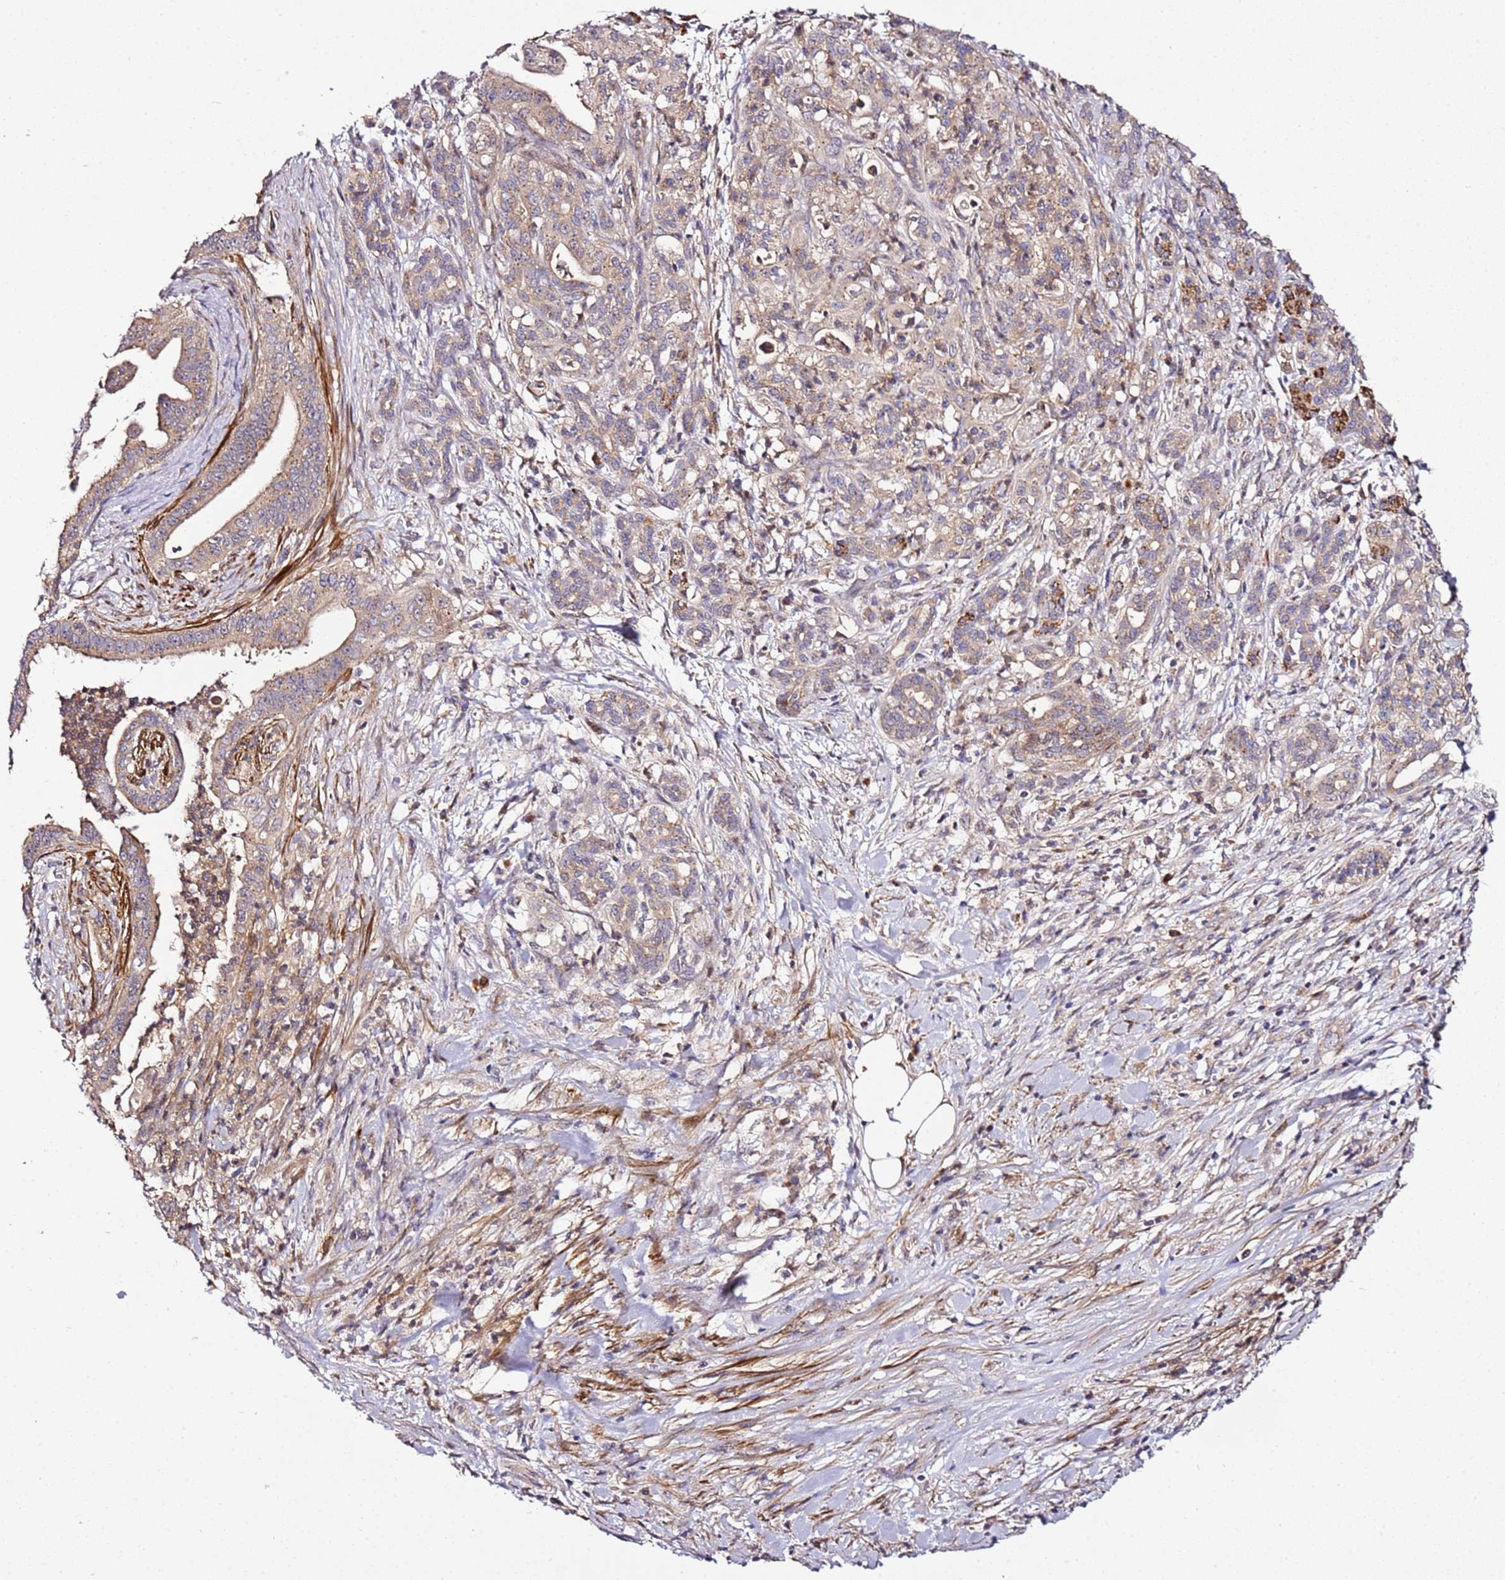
{"staining": {"intensity": "weak", "quantity": ">75%", "location": "cytoplasmic/membranous"}, "tissue": "pancreatic cancer", "cell_type": "Tumor cells", "image_type": "cancer", "snomed": [{"axis": "morphology", "description": "Adenocarcinoma, NOS"}, {"axis": "topography", "description": "Pancreas"}], "caption": "Pancreatic cancer (adenocarcinoma) stained with a brown dye displays weak cytoplasmic/membranous positive staining in about >75% of tumor cells.", "gene": "PVRIG", "patient": {"sex": "male", "age": 58}}